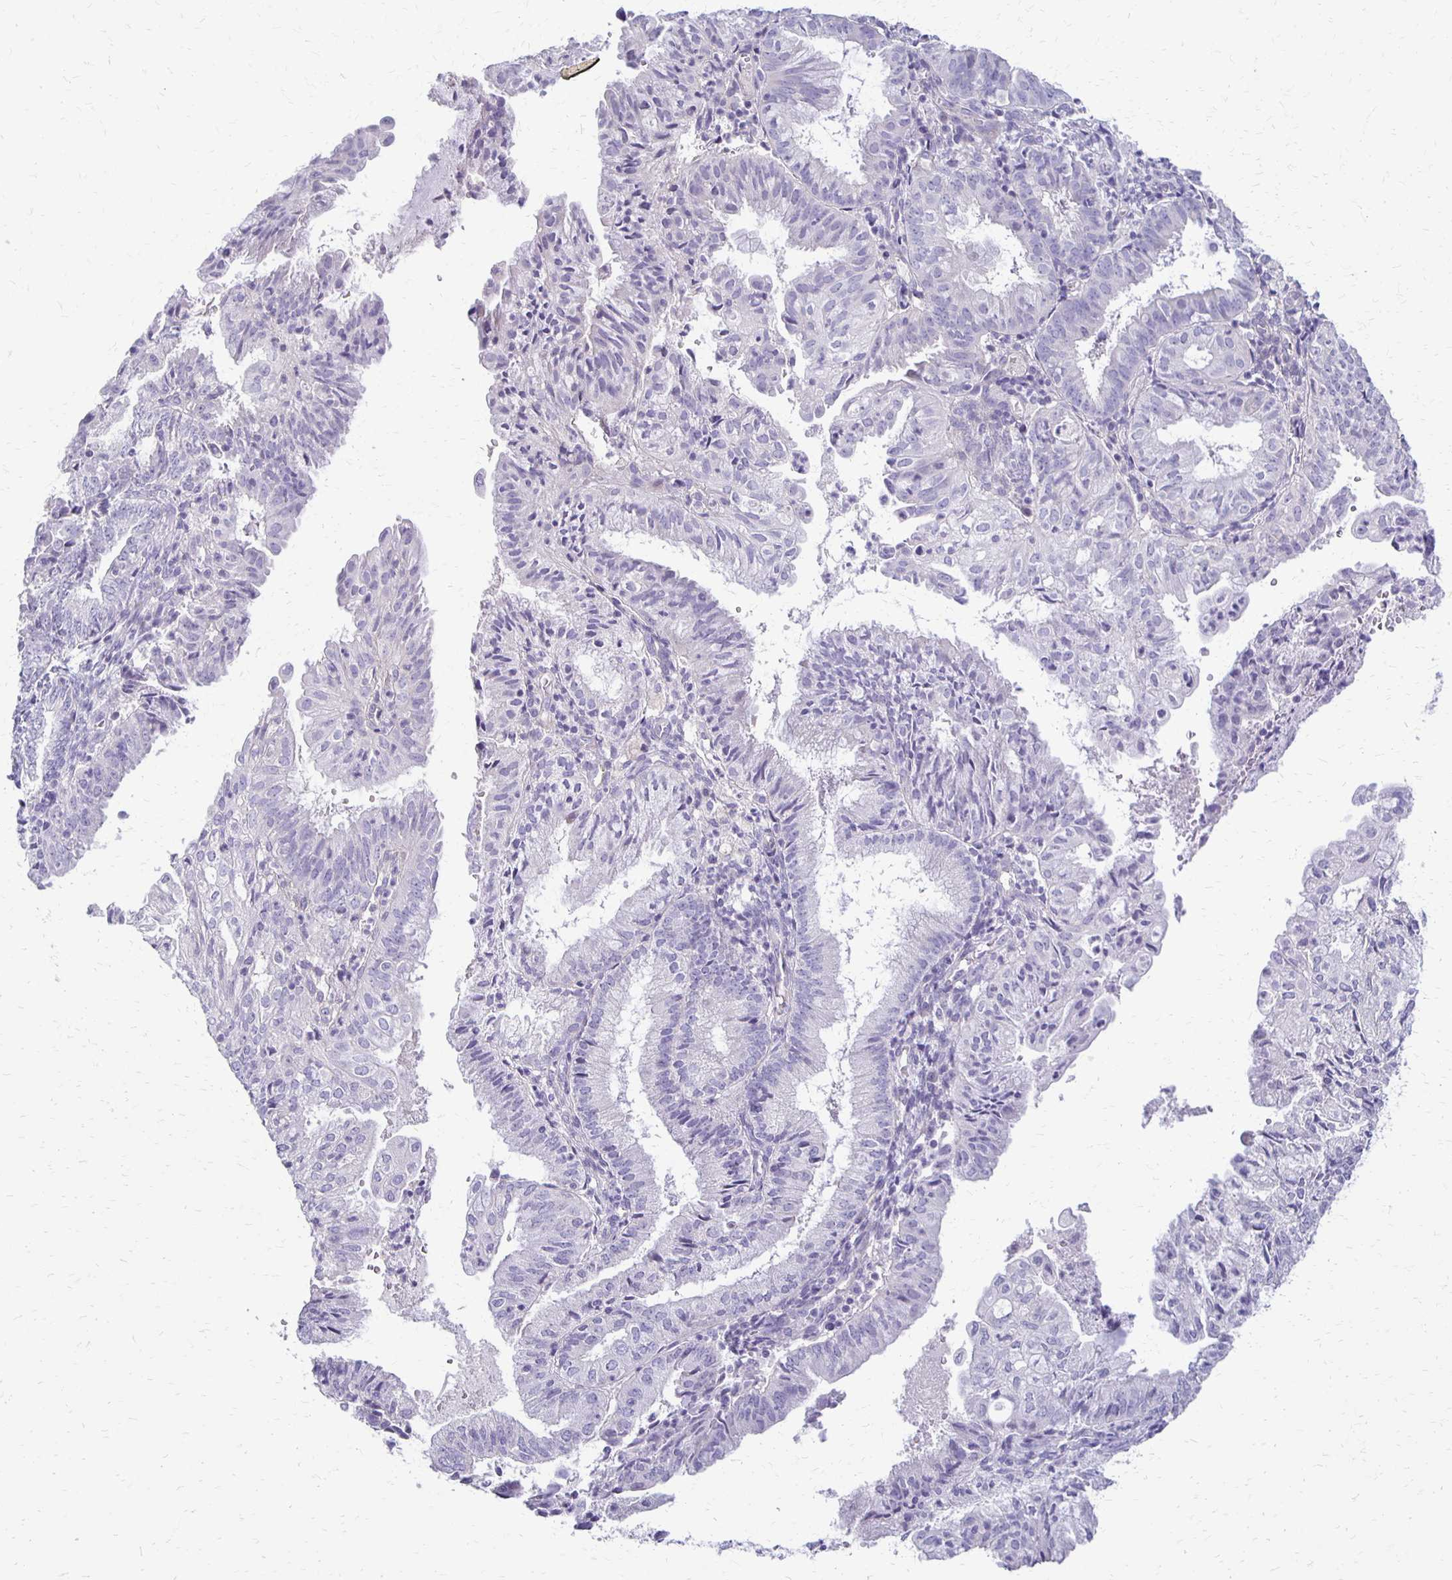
{"staining": {"intensity": "negative", "quantity": "none", "location": "none"}, "tissue": "endometrial cancer", "cell_type": "Tumor cells", "image_type": "cancer", "snomed": [{"axis": "morphology", "description": "Adenocarcinoma, NOS"}, {"axis": "topography", "description": "Endometrium"}], "caption": "Immunohistochemistry of human endometrial adenocarcinoma displays no expression in tumor cells.", "gene": "RHOC", "patient": {"sex": "female", "age": 55}}